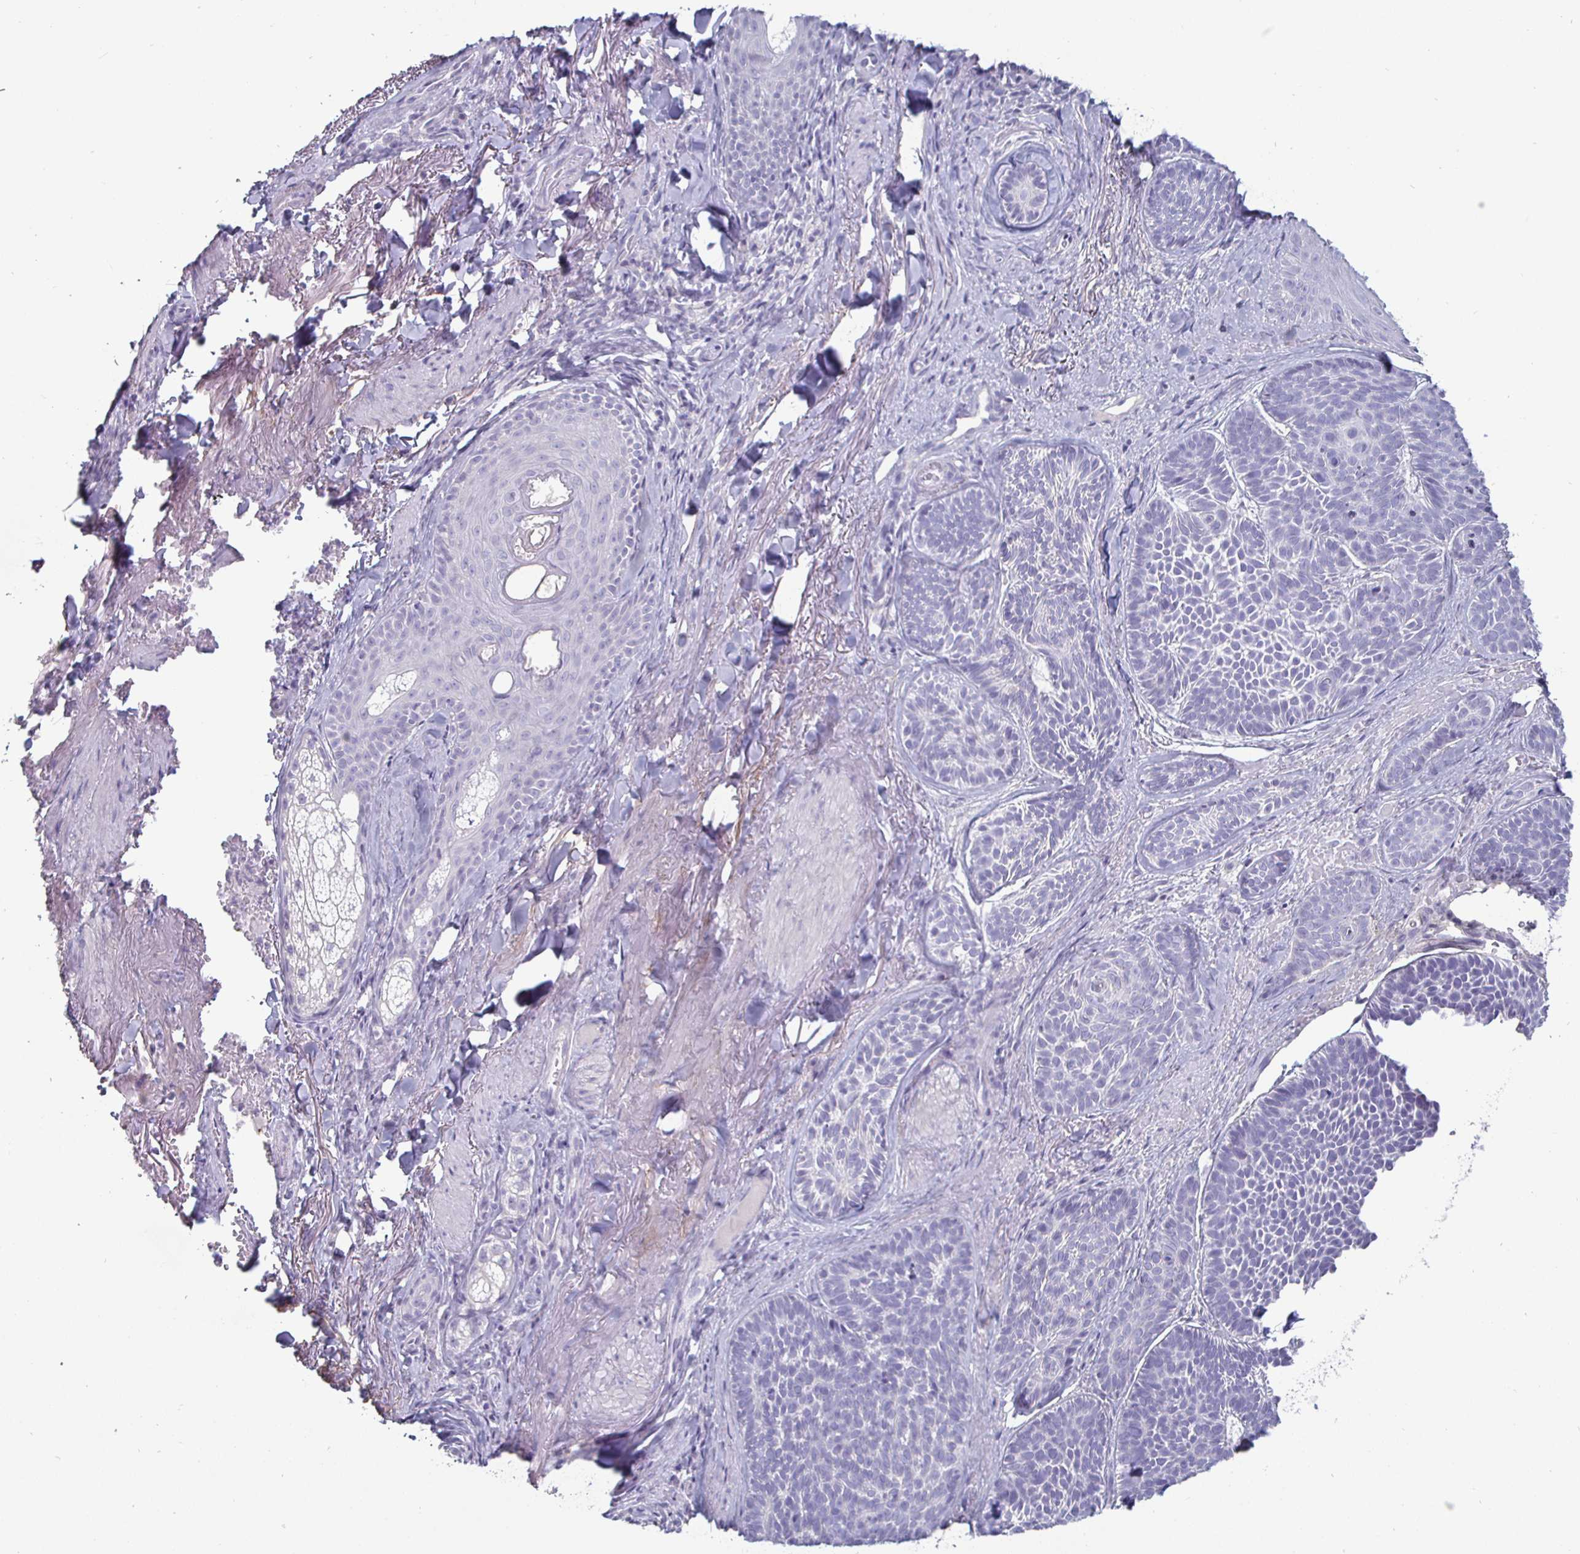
{"staining": {"intensity": "negative", "quantity": "none", "location": "none"}, "tissue": "skin cancer", "cell_type": "Tumor cells", "image_type": "cancer", "snomed": [{"axis": "morphology", "description": "Basal cell carcinoma"}, {"axis": "topography", "description": "Skin"}], "caption": "Photomicrograph shows no significant protein expression in tumor cells of skin basal cell carcinoma.", "gene": "ENPP1", "patient": {"sex": "male", "age": 81}}